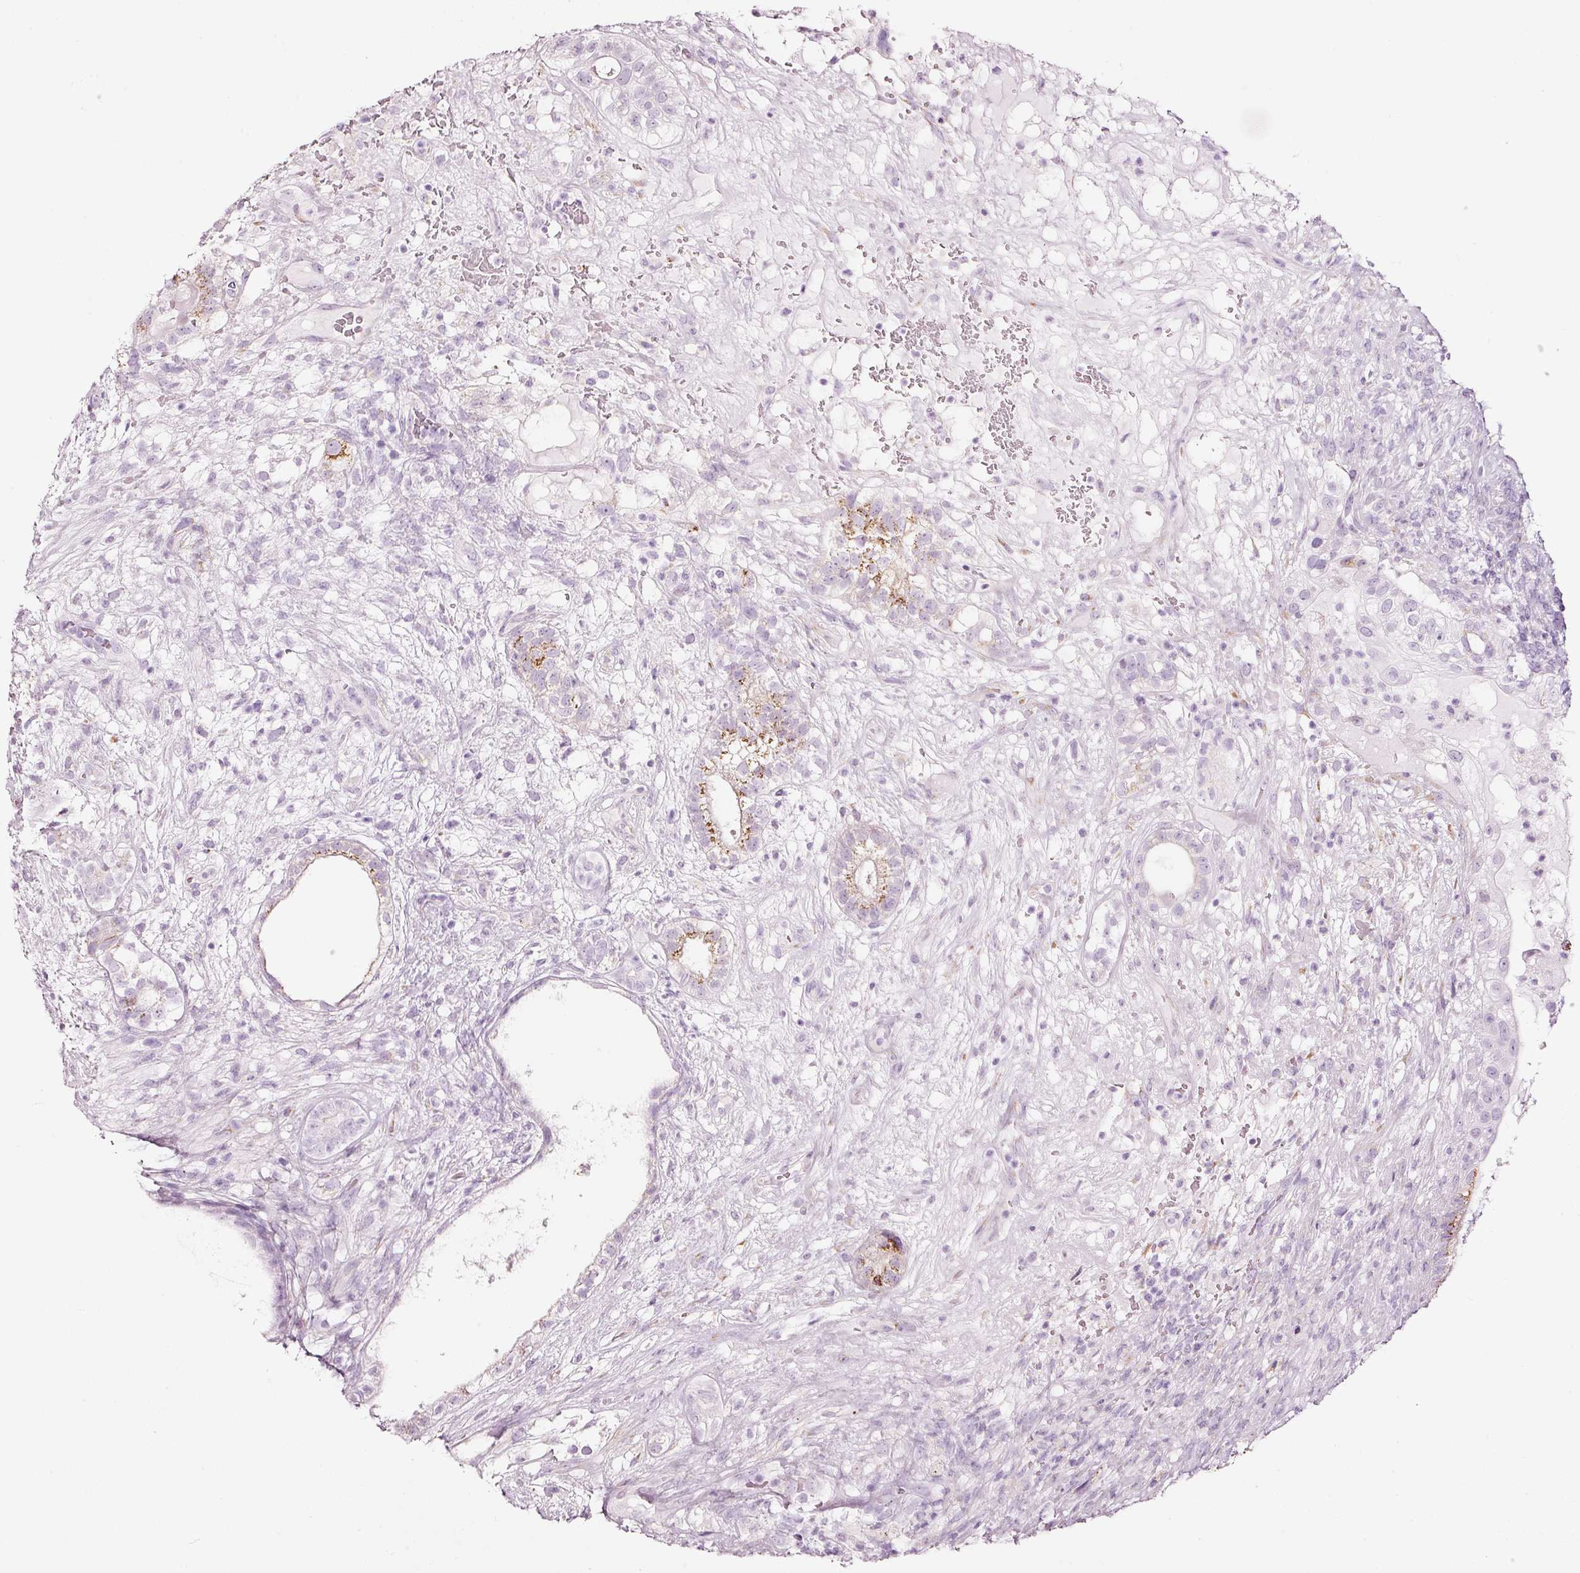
{"staining": {"intensity": "moderate", "quantity": "<25%", "location": "cytoplasmic/membranous"}, "tissue": "testis cancer", "cell_type": "Tumor cells", "image_type": "cancer", "snomed": [{"axis": "morphology", "description": "Seminoma, NOS"}, {"axis": "morphology", "description": "Carcinoma, Embryonal, NOS"}, {"axis": "topography", "description": "Testis"}], "caption": "DAB immunohistochemical staining of human seminoma (testis) reveals moderate cytoplasmic/membranous protein staining in about <25% of tumor cells. The protein is stained brown, and the nuclei are stained in blue (DAB (3,3'-diaminobenzidine) IHC with brightfield microscopy, high magnification).", "gene": "SDF4", "patient": {"sex": "male", "age": 41}}